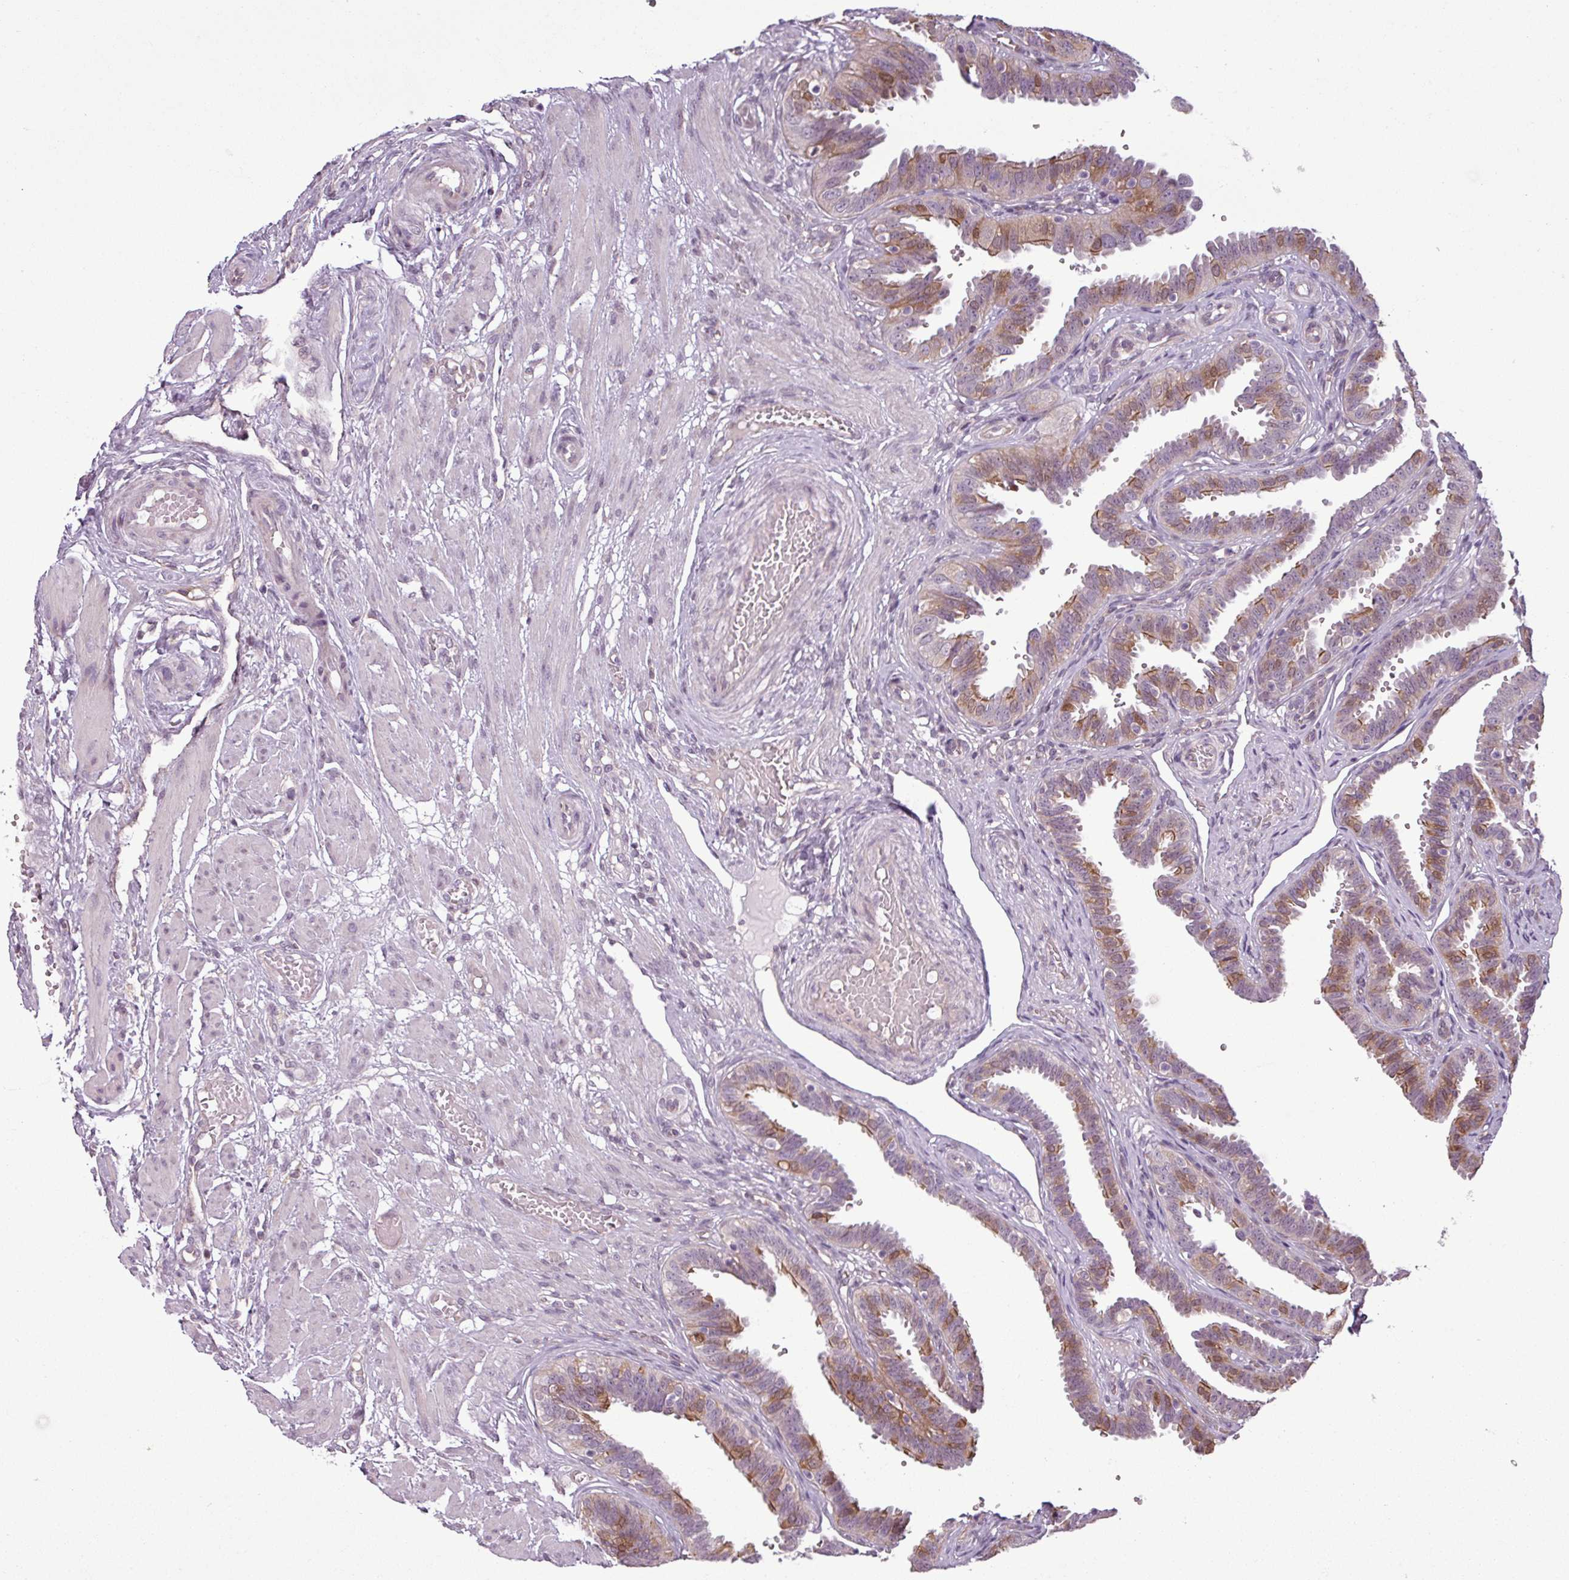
{"staining": {"intensity": "moderate", "quantity": "25%-75%", "location": "cytoplasmic/membranous,nuclear"}, "tissue": "fallopian tube", "cell_type": "Glandular cells", "image_type": "normal", "snomed": [{"axis": "morphology", "description": "Normal tissue, NOS"}, {"axis": "topography", "description": "Fallopian tube"}], "caption": "Moderate cytoplasmic/membranous,nuclear protein expression is seen in about 25%-75% of glandular cells in fallopian tube. (IHC, brightfield microscopy, high magnification).", "gene": "GPT2", "patient": {"sex": "female", "age": 37}}